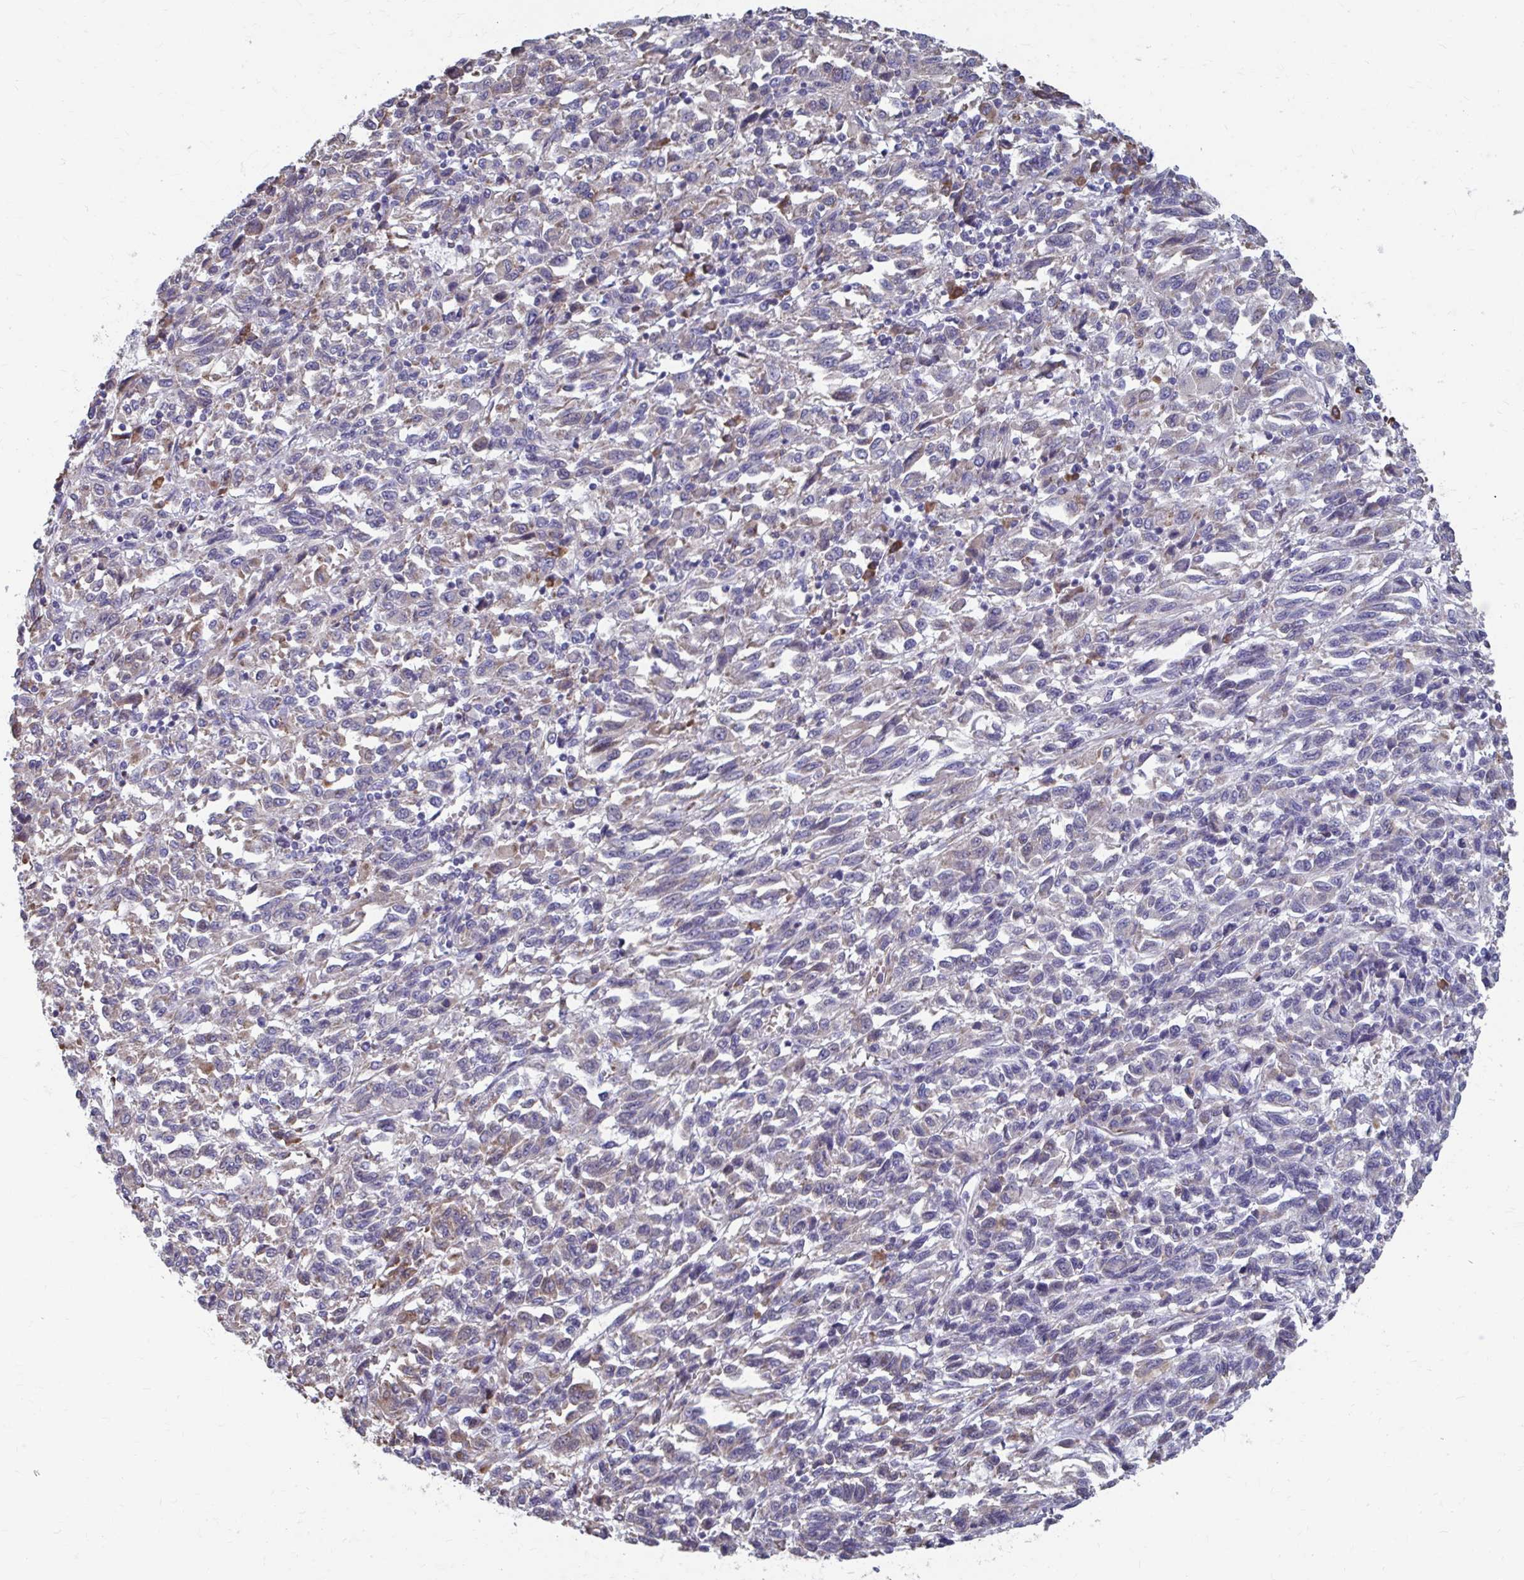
{"staining": {"intensity": "negative", "quantity": "none", "location": "none"}, "tissue": "melanoma", "cell_type": "Tumor cells", "image_type": "cancer", "snomed": [{"axis": "morphology", "description": "Malignant melanoma, Metastatic site"}, {"axis": "topography", "description": "Lung"}], "caption": "Human malignant melanoma (metastatic site) stained for a protein using IHC shows no expression in tumor cells.", "gene": "FKBP2", "patient": {"sex": "male", "age": 64}}